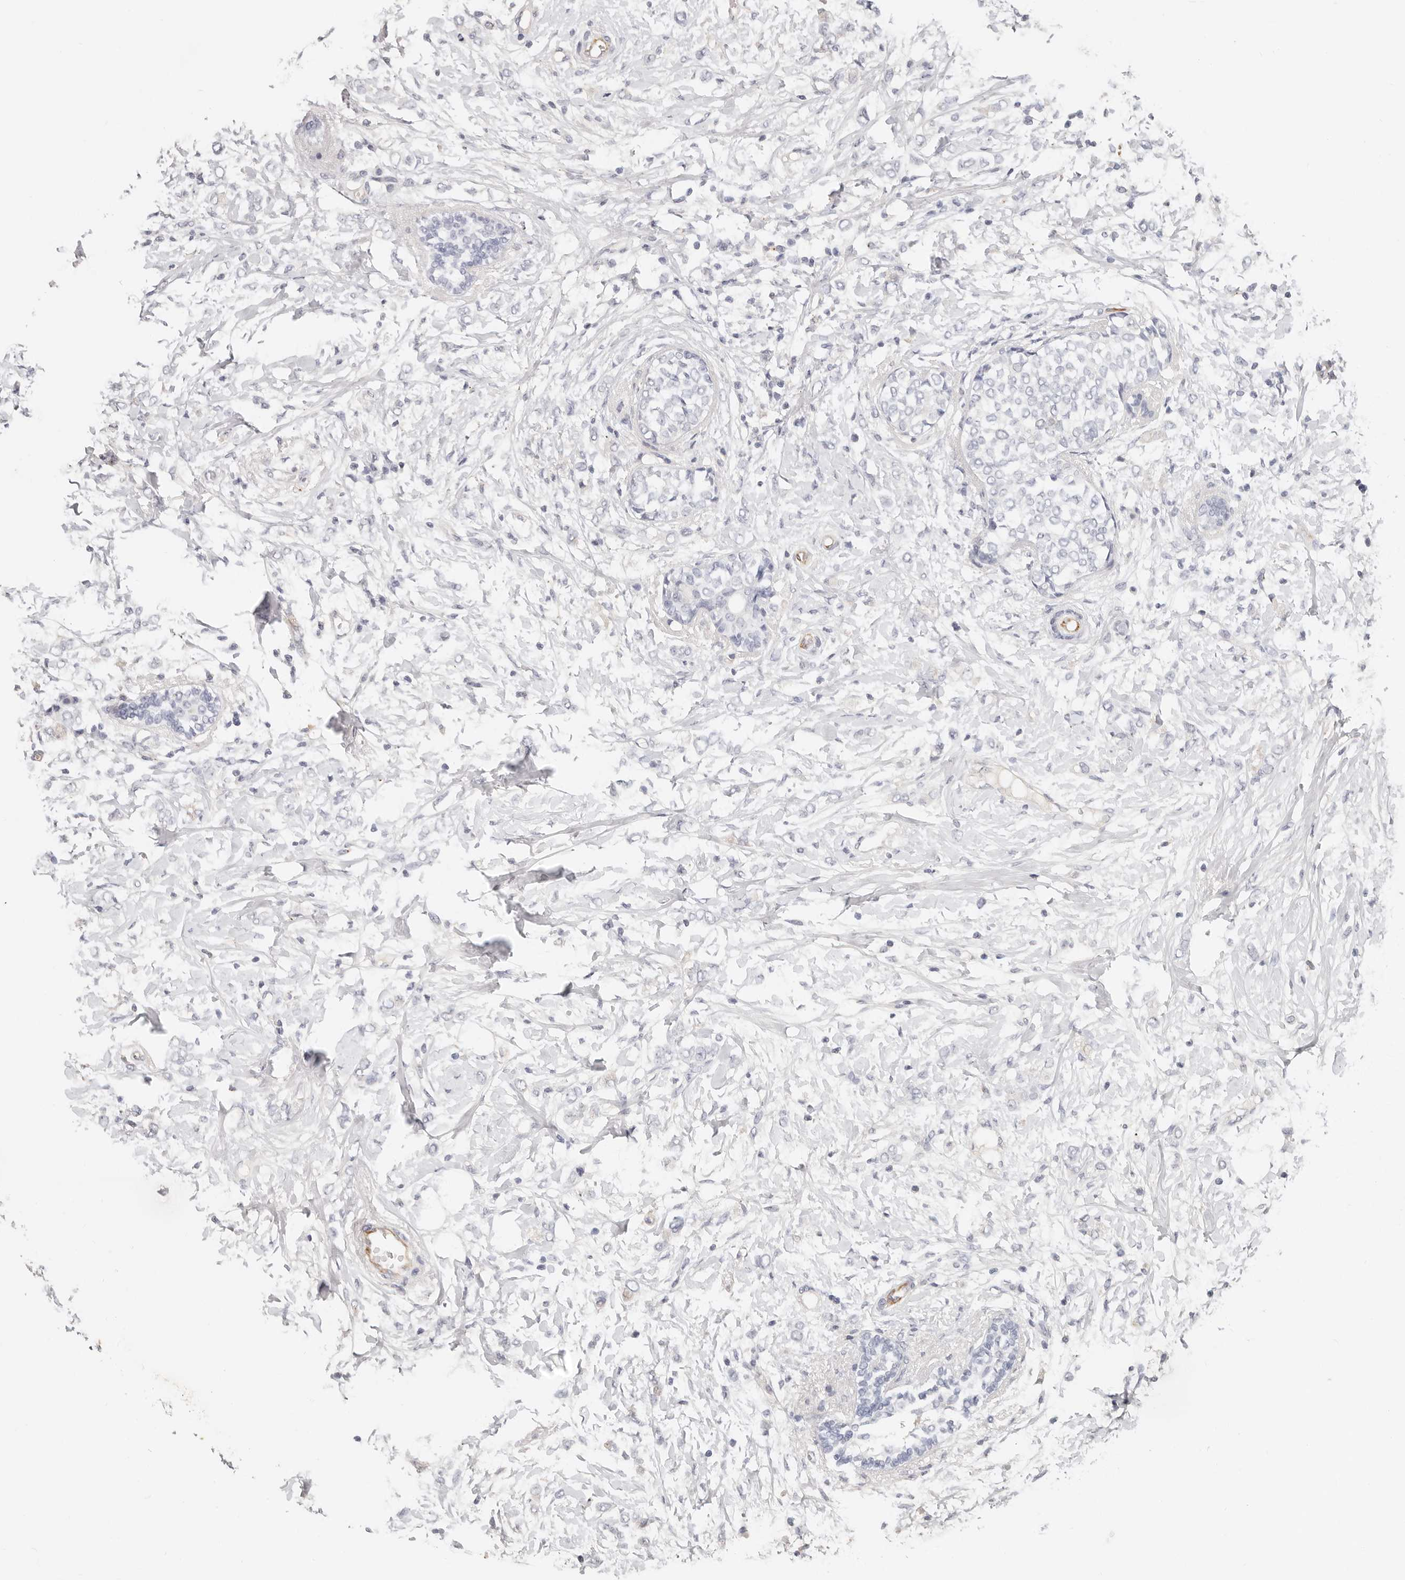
{"staining": {"intensity": "negative", "quantity": "none", "location": "none"}, "tissue": "breast cancer", "cell_type": "Tumor cells", "image_type": "cancer", "snomed": [{"axis": "morphology", "description": "Normal tissue, NOS"}, {"axis": "morphology", "description": "Lobular carcinoma"}, {"axis": "topography", "description": "Breast"}], "caption": "Micrograph shows no protein positivity in tumor cells of breast cancer (lobular carcinoma) tissue.", "gene": "ZRANB1", "patient": {"sex": "female", "age": 47}}